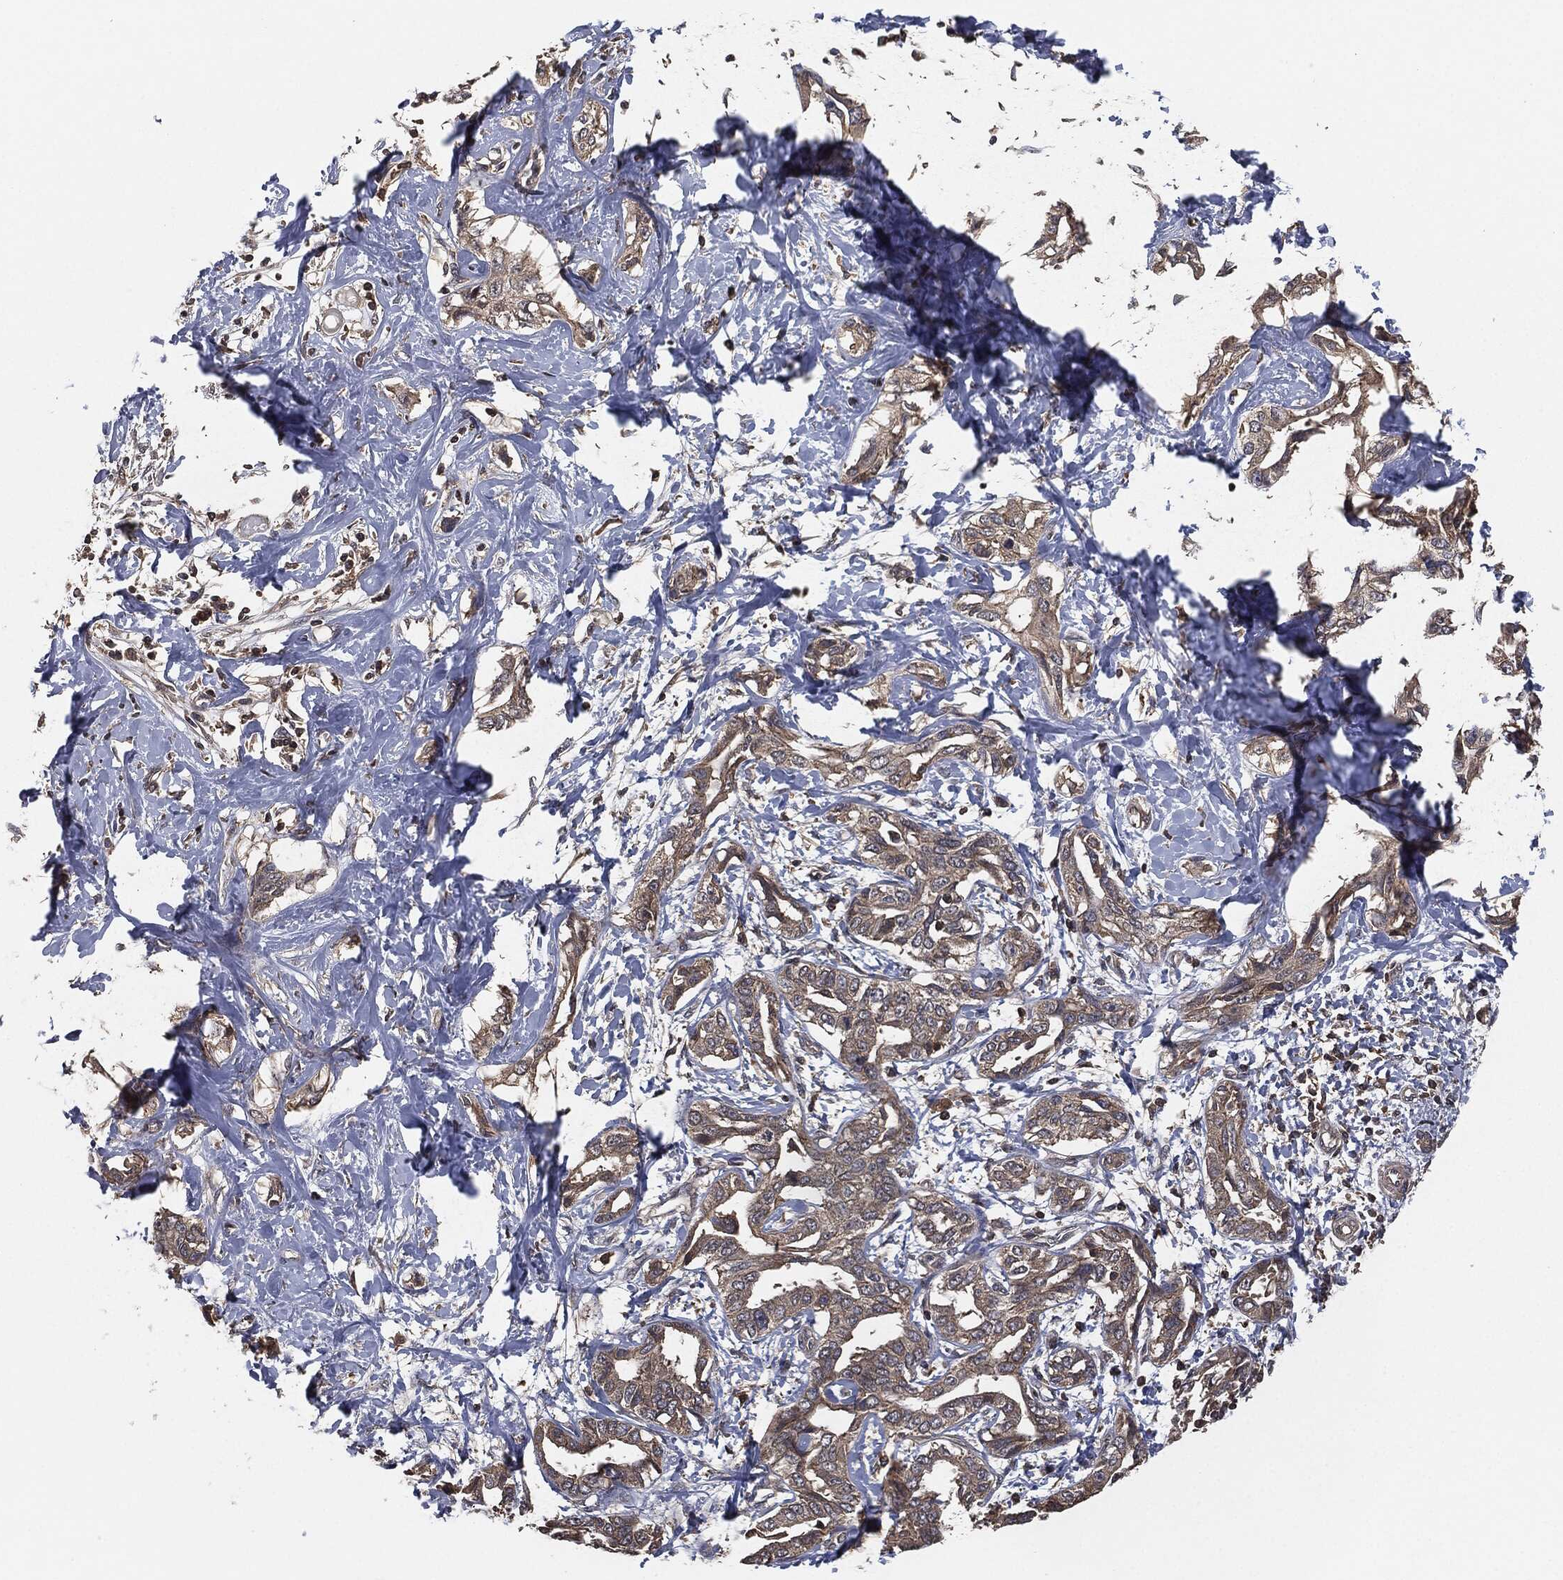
{"staining": {"intensity": "weak", "quantity": ">75%", "location": "cytoplasmic/membranous"}, "tissue": "liver cancer", "cell_type": "Tumor cells", "image_type": "cancer", "snomed": [{"axis": "morphology", "description": "Cholangiocarcinoma"}, {"axis": "topography", "description": "Liver"}], "caption": "Human liver cholangiocarcinoma stained with a brown dye shows weak cytoplasmic/membranous positive staining in approximately >75% of tumor cells.", "gene": "ERBIN", "patient": {"sex": "male", "age": 59}}